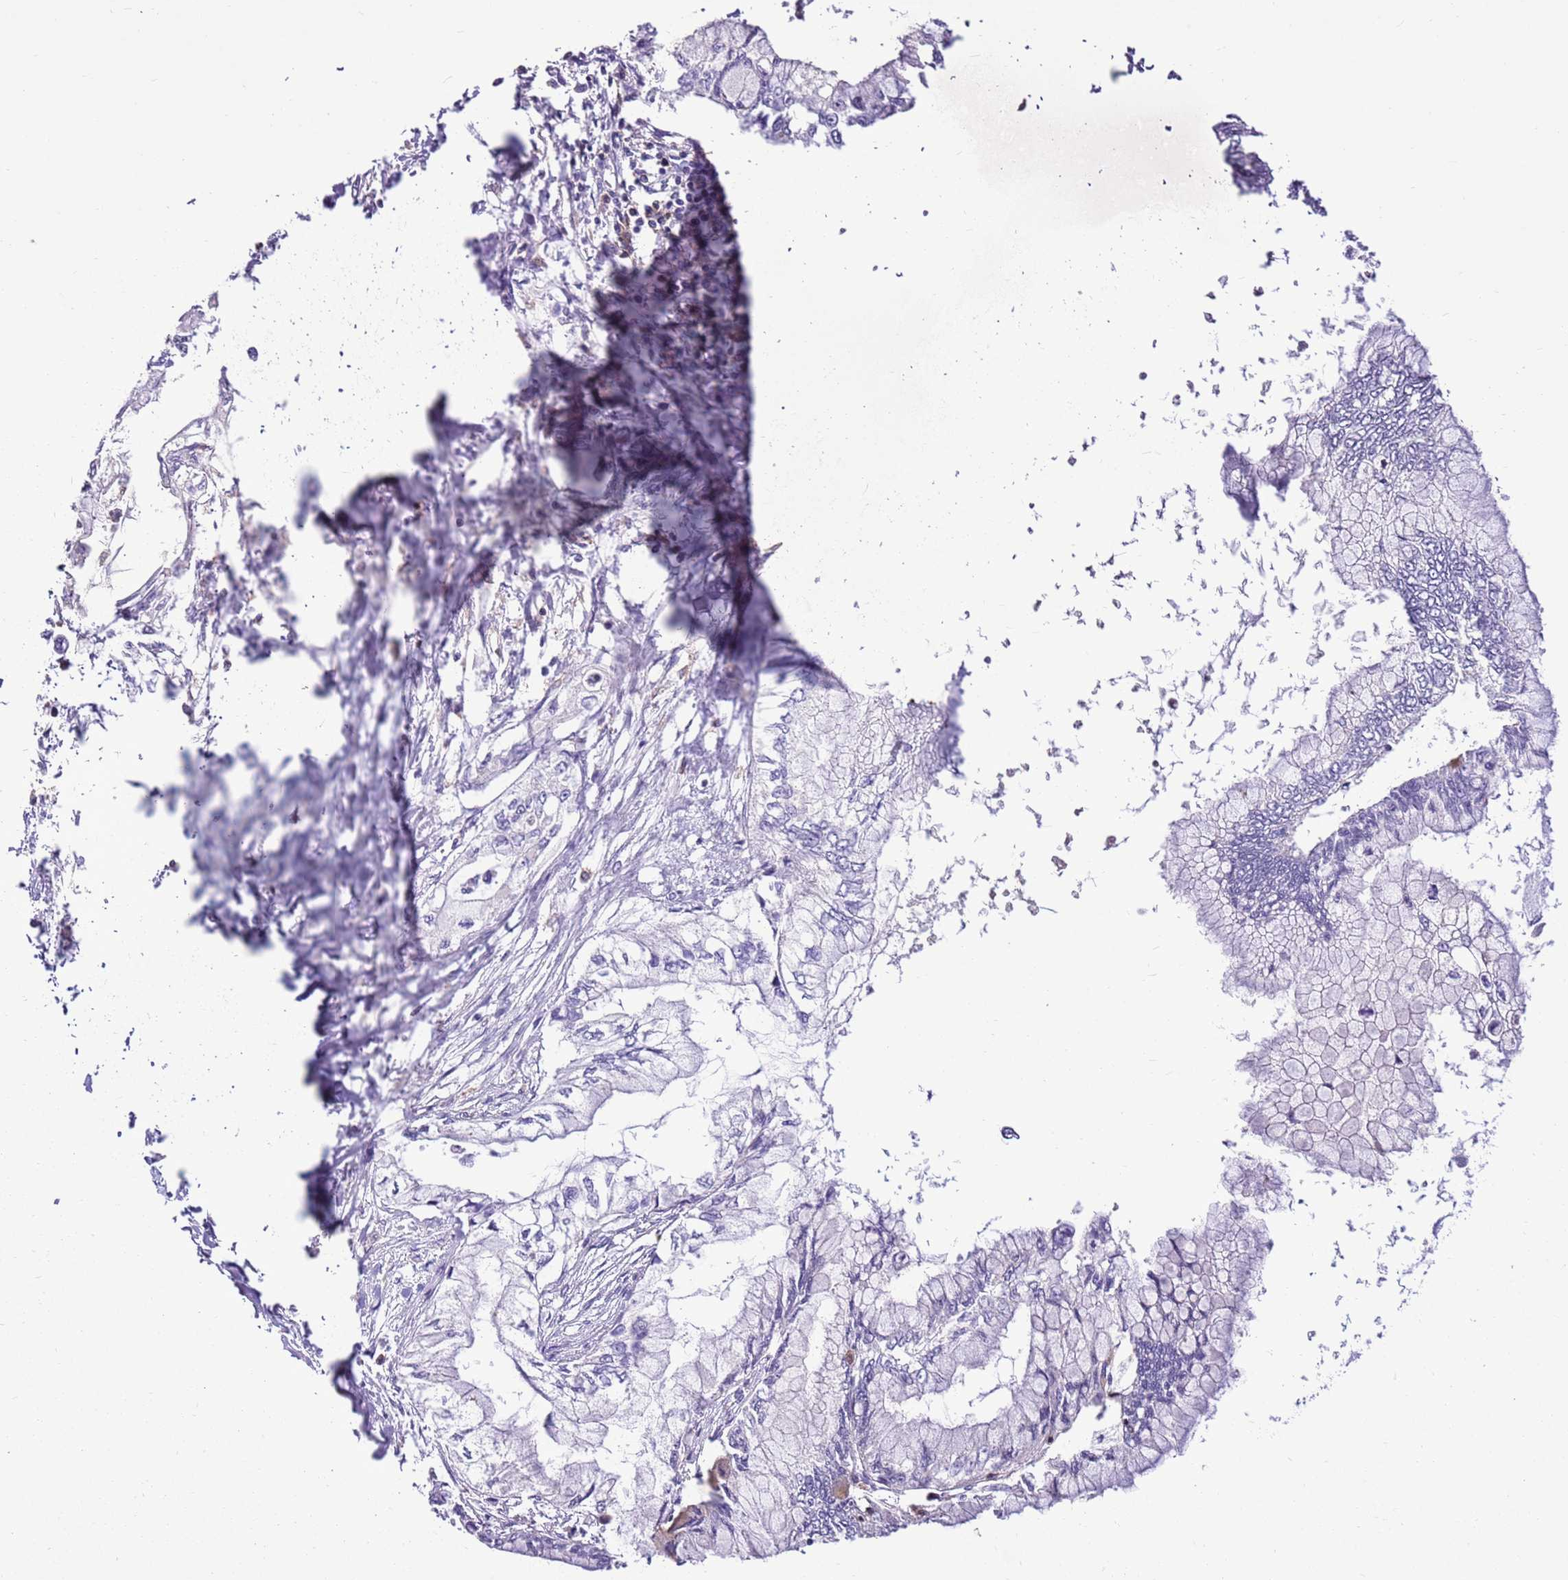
{"staining": {"intensity": "negative", "quantity": "none", "location": "none"}, "tissue": "pancreatic cancer", "cell_type": "Tumor cells", "image_type": "cancer", "snomed": [{"axis": "morphology", "description": "Adenocarcinoma, NOS"}, {"axis": "topography", "description": "Pancreas"}], "caption": "High magnification brightfield microscopy of adenocarcinoma (pancreatic) stained with DAB (3,3'-diaminobenzidine) (brown) and counterstained with hematoxylin (blue): tumor cells show no significant staining.", "gene": "ZSWIM1", "patient": {"sex": "male", "age": 48}}